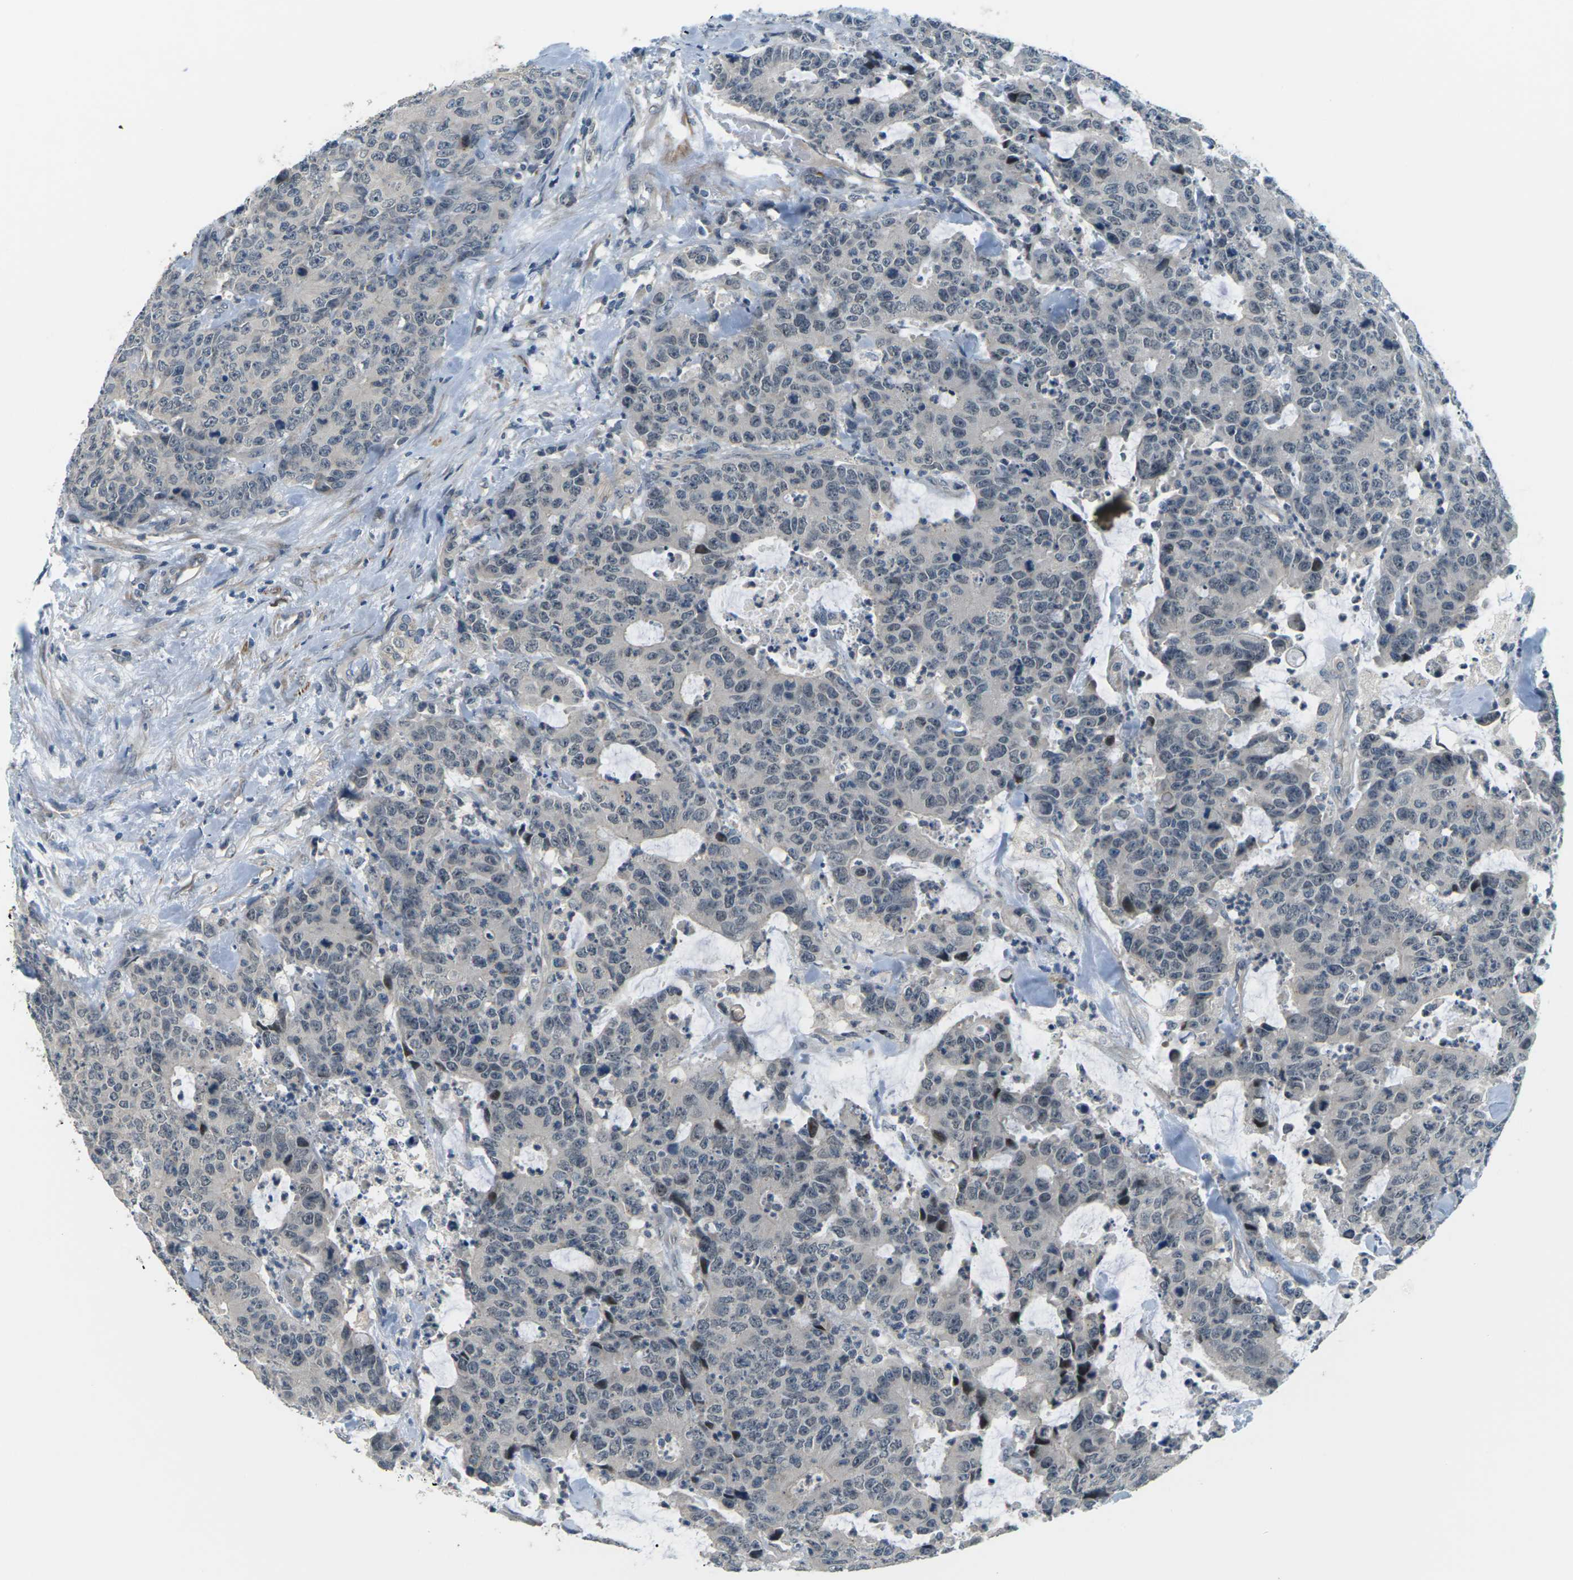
{"staining": {"intensity": "negative", "quantity": "none", "location": "none"}, "tissue": "colorectal cancer", "cell_type": "Tumor cells", "image_type": "cancer", "snomed": [{"axis": "morphology", "description": "Adenocarcinoma, NOS"}, {"axis": "topography", "description": "Colon"}], "caption": "Tumor cells show no significant positivity in colorectal cancer (adenocarcinoma).", "gene": "SLC13A3", "patient": {"sex": "female", "age": 86}}